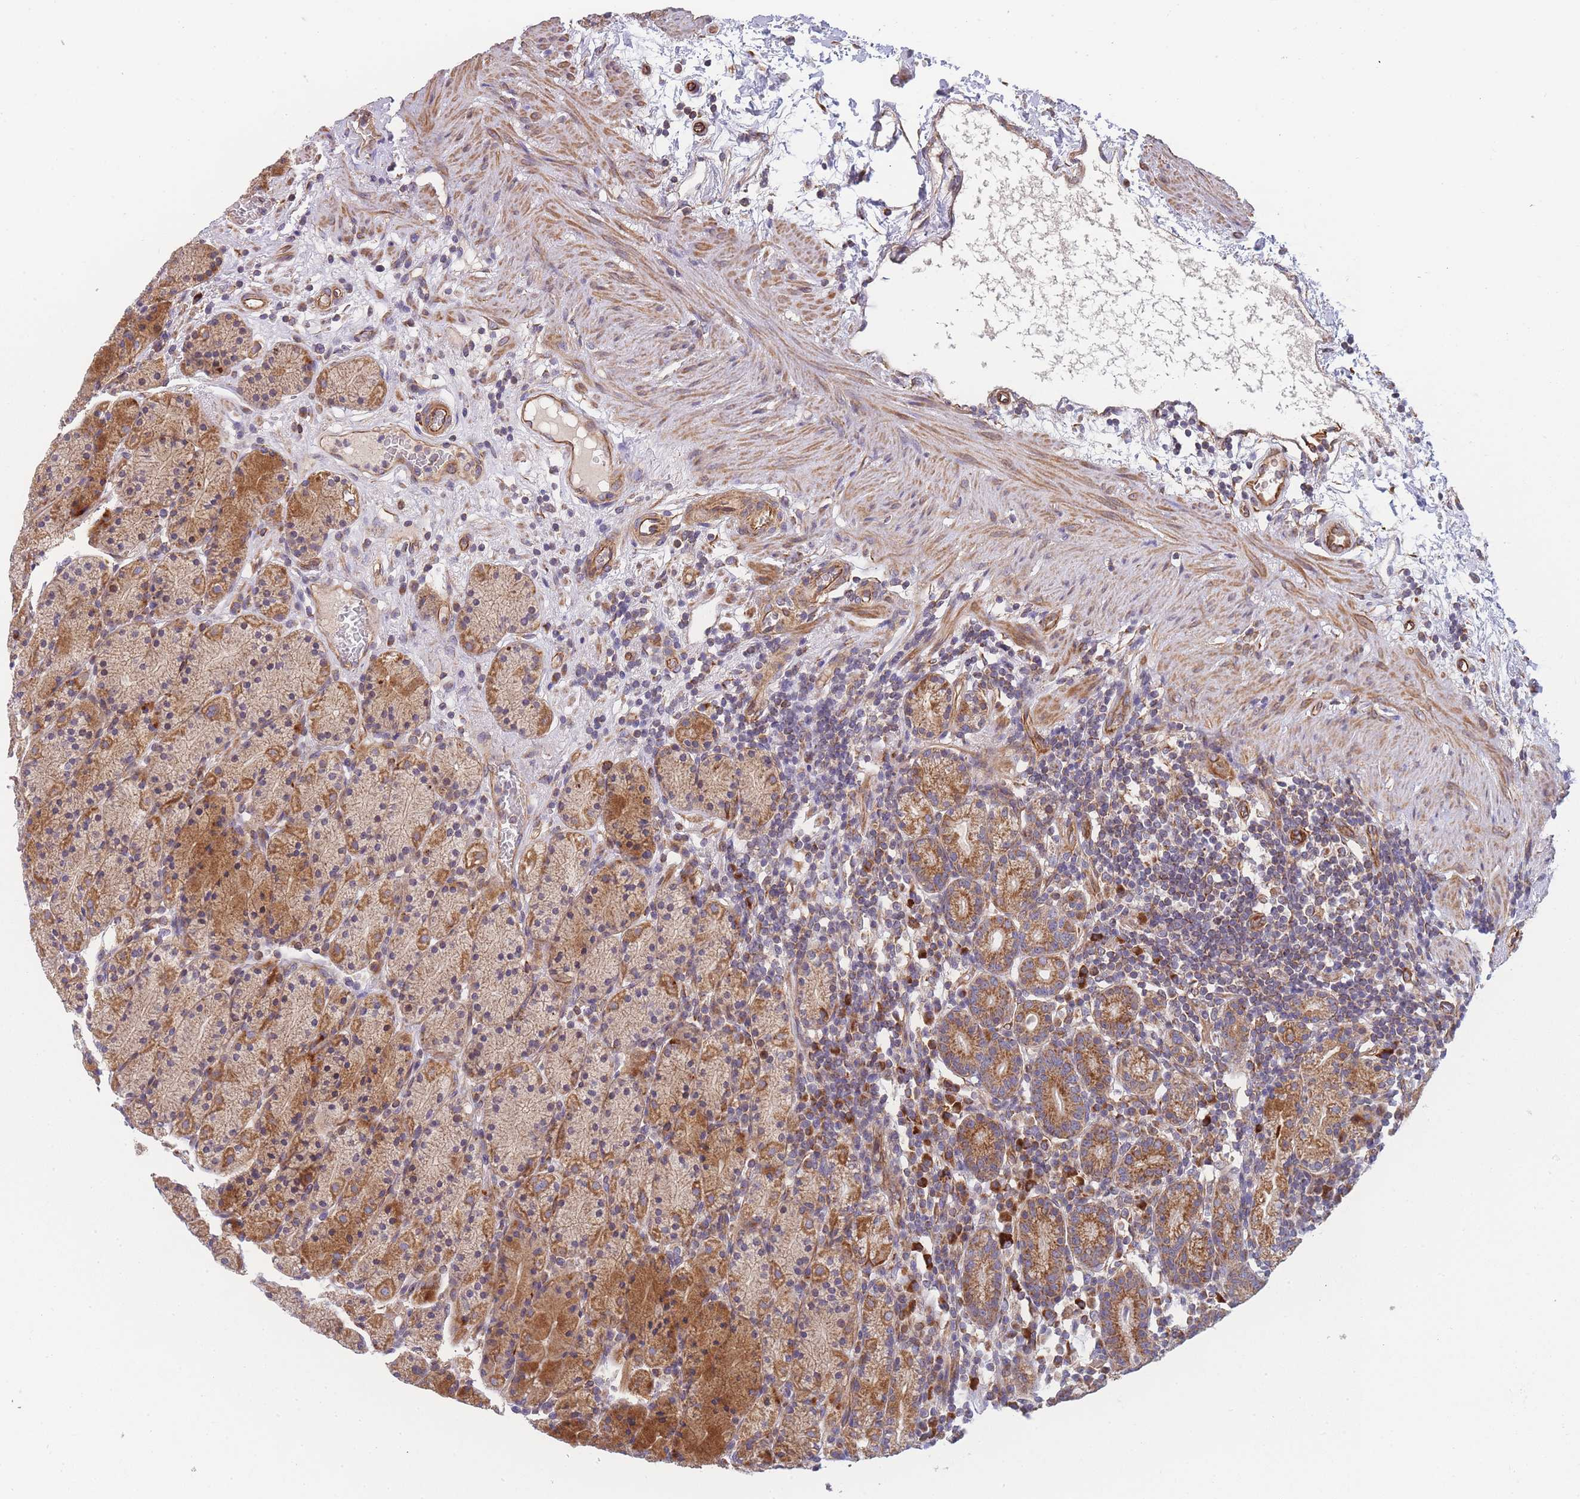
{"staining": {"intensity": "strong", "quantity": ">75%", "location": "cytoplasmic/membranous"}, "tissue": "stomach", "cell_type": "Glandular cells", "image_type": "normal", "snomed": [{"axis": "morphology", "description": "Normal tissue, NOS"}, {"axis": "topography", "description": "Stomach, upper"}, {"axis": "topography", "description": "Stomach"}], "caption": "Glandular cells exhibit strong cytoplasmic/membranous positivity in approximately >75% of cells in normal stomach.", "gene": "MTRES1", "patient": {"sex": "male", "age": 62}}